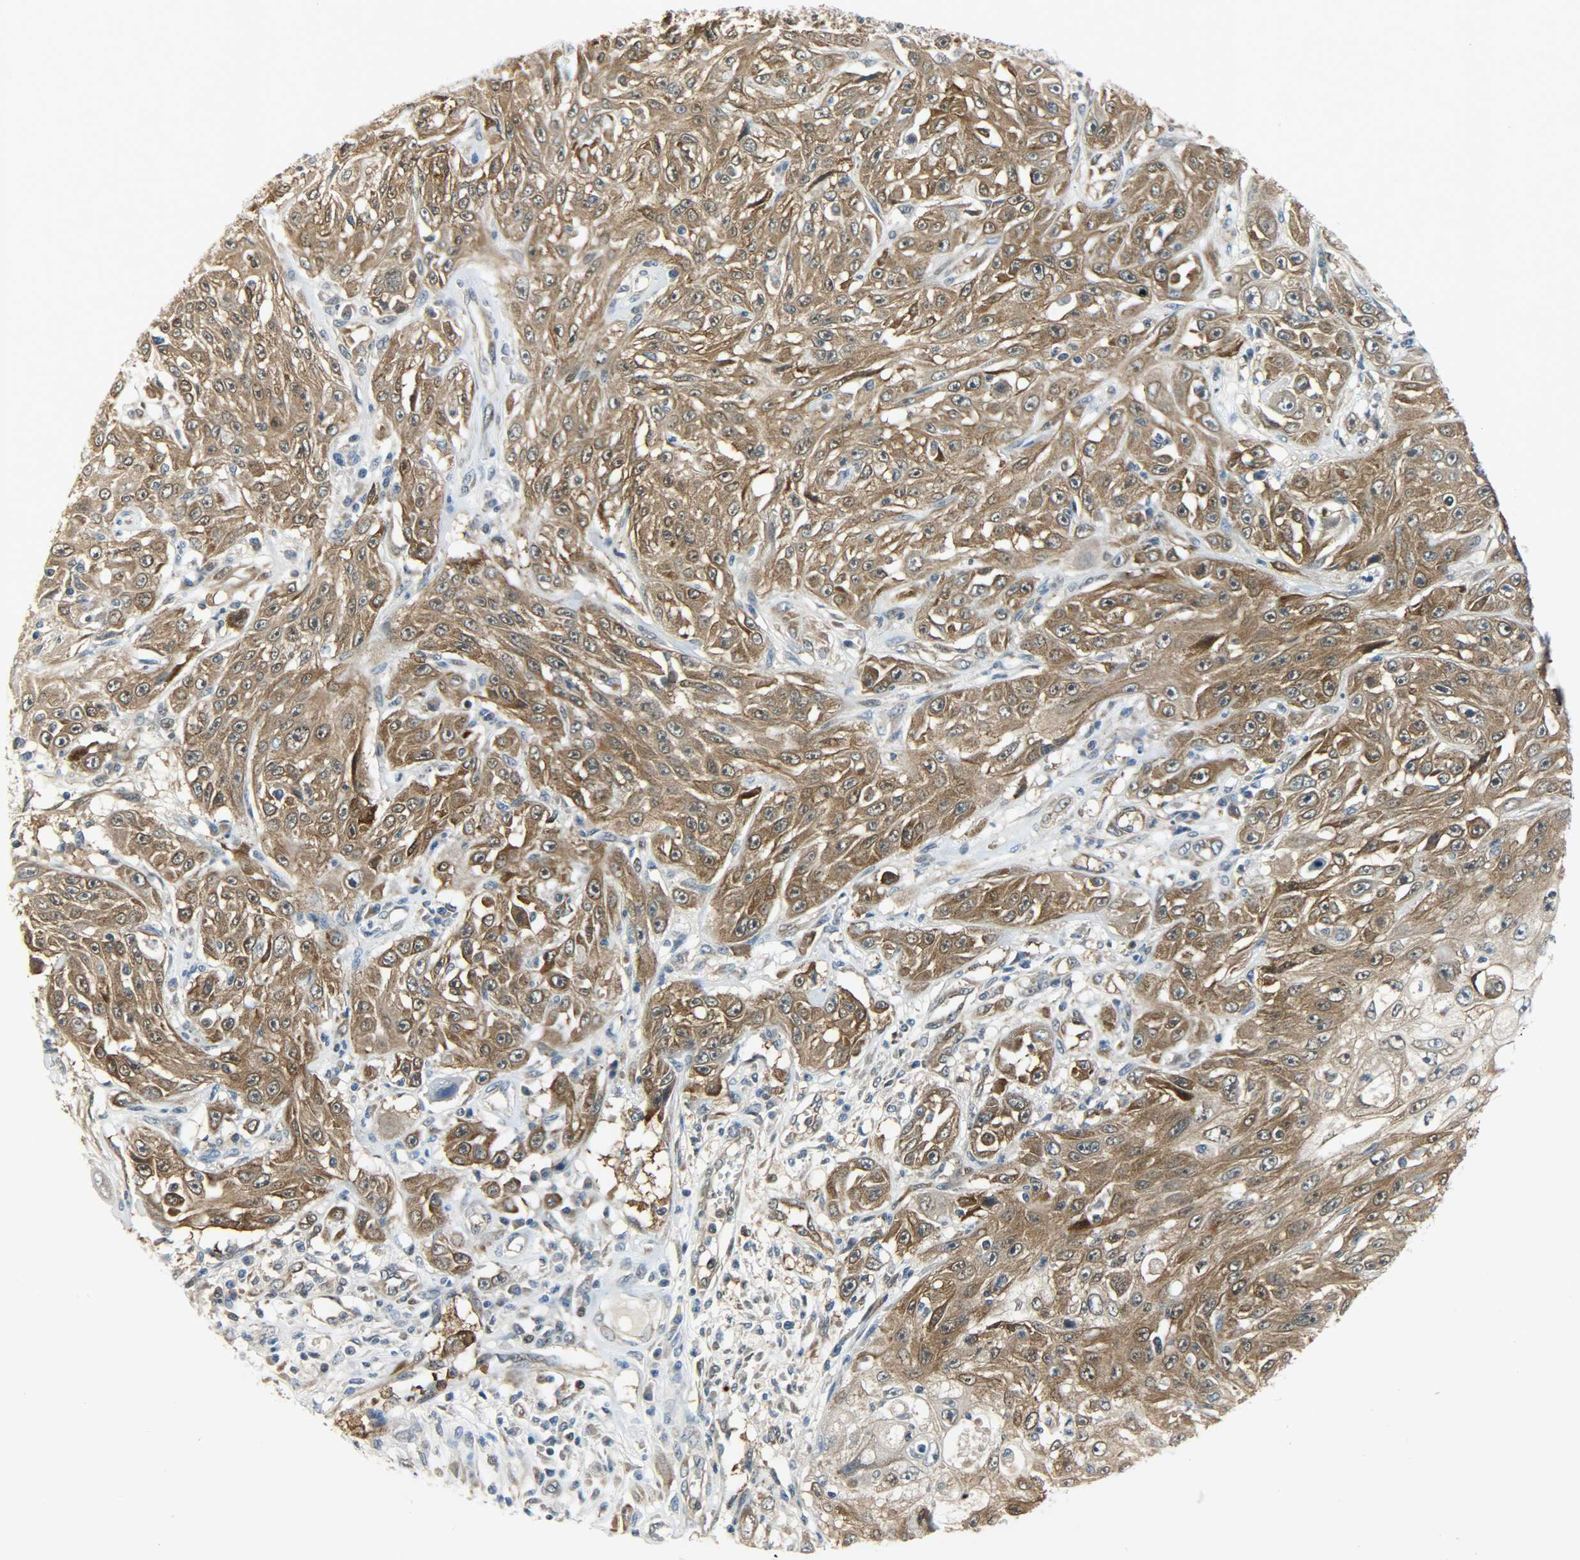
{"staining": {"intensity": "strong", "quantity": ">75%", "location": "cytoplasmic/membranous"}, "tissue": "skin cancer", "cell_type": "Tumor cells", "image_type": "cancer", "snomed": [{"axis": "morphology", "description": "Squamous cell carcinoma, NOS"}, {"axis": "topography", "description": "Skin"}], "caption": "A histopathology image showing strong cytoplasmic/membranous positivity in approximately >75% of tumor cells in skin squamous cell carcinoma, as visualized by brown immunohistochemical staining.", "gene": "EIF4EBP1", "patient": {"sex": "male", "age": 75}}